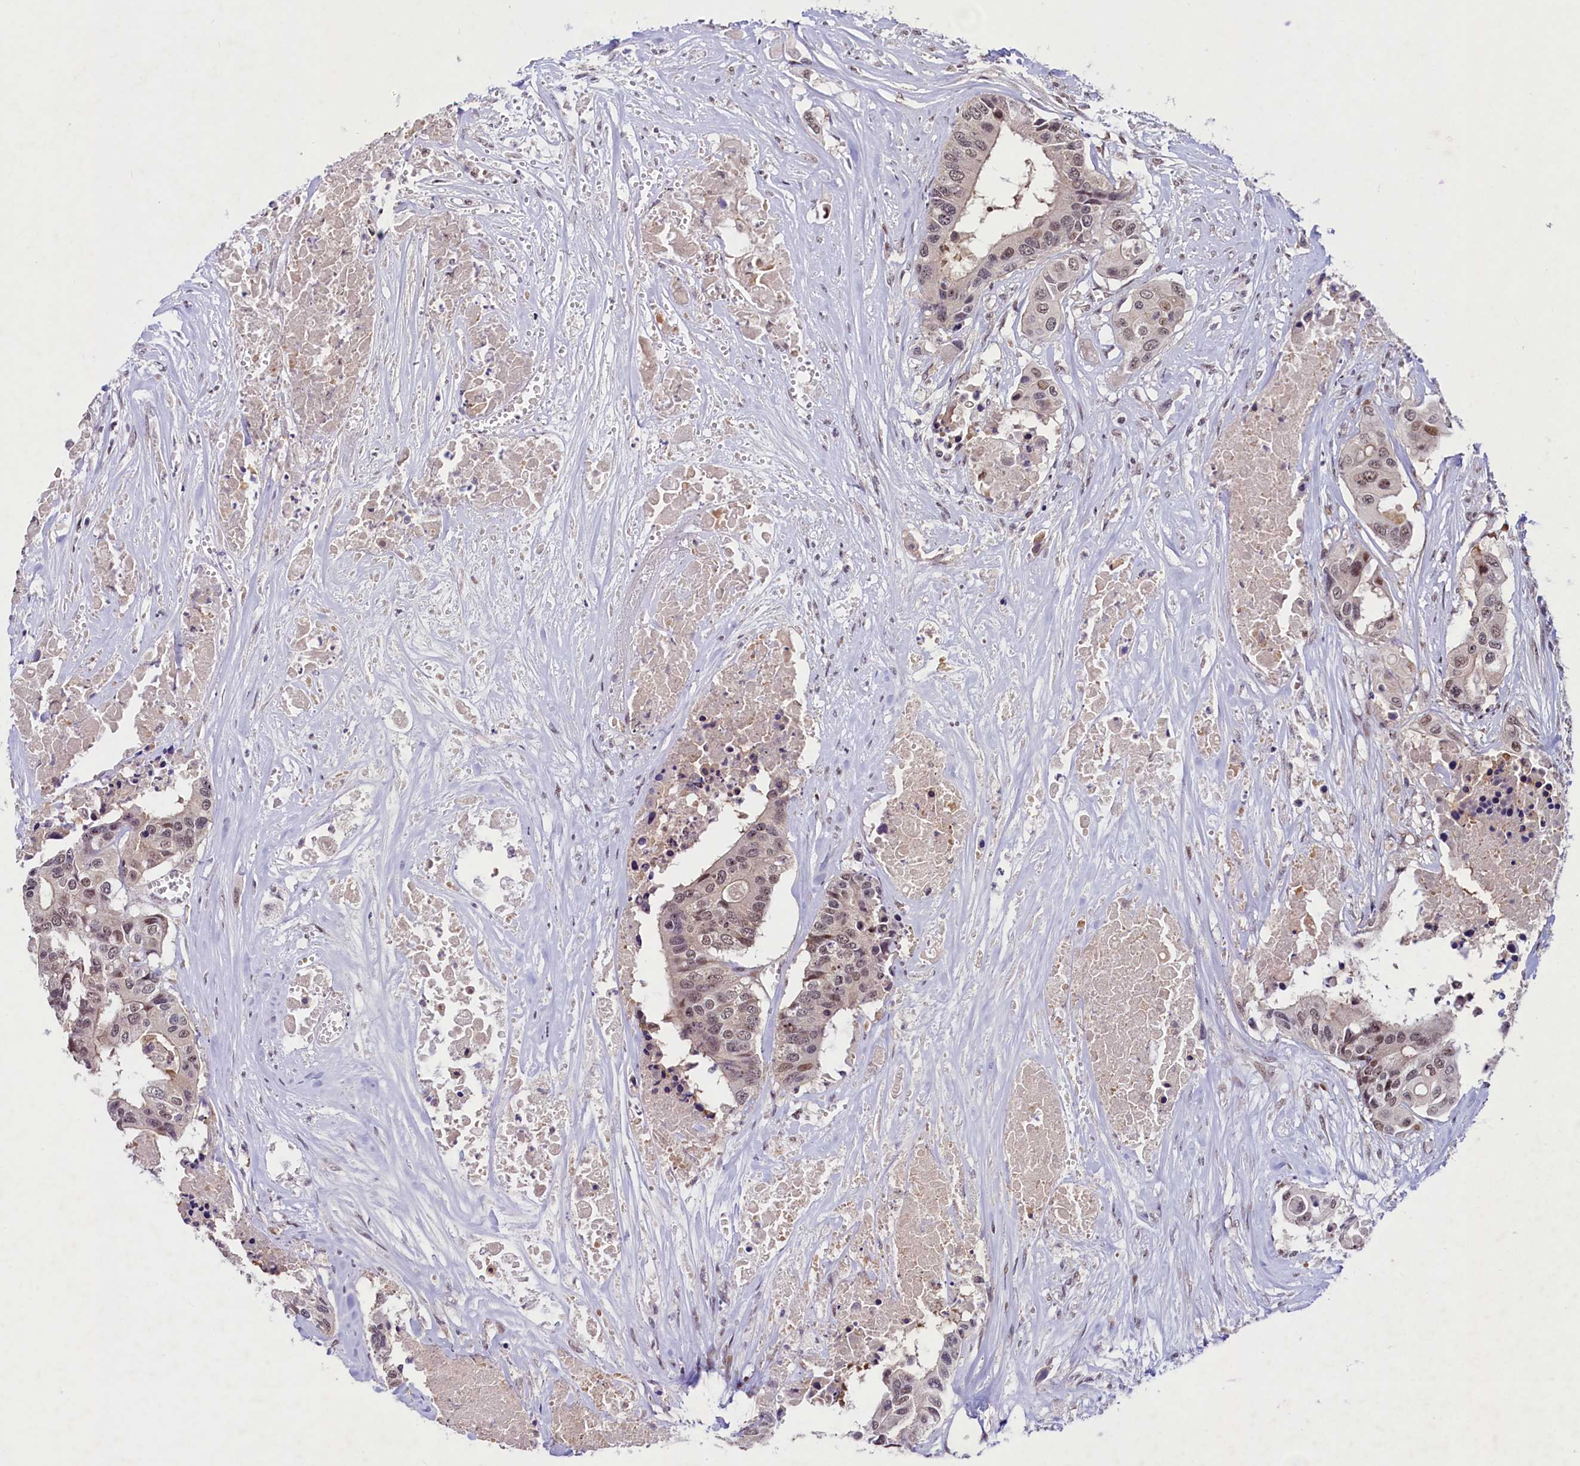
{"staining": {"intensity": "weak", "quantity": ">75%", "location": "nuclear"}, "tissue": "colorectal cancer", "cell_type": "Tumor cells", "image_type": "cancer", "snomed": [{"axis": "morphology", "description": "Adenocarcinoma, NOS"}, {"axis": "topography", "description": "Colon"}], "caption": "This histopathology image shows immunohistochemistry staining of colorectal cancer, with low weak nuclear positivity in about >75% of tumor cells.", "gene": "ANKS3", "patient": {"sex": "male", "age": 77}}